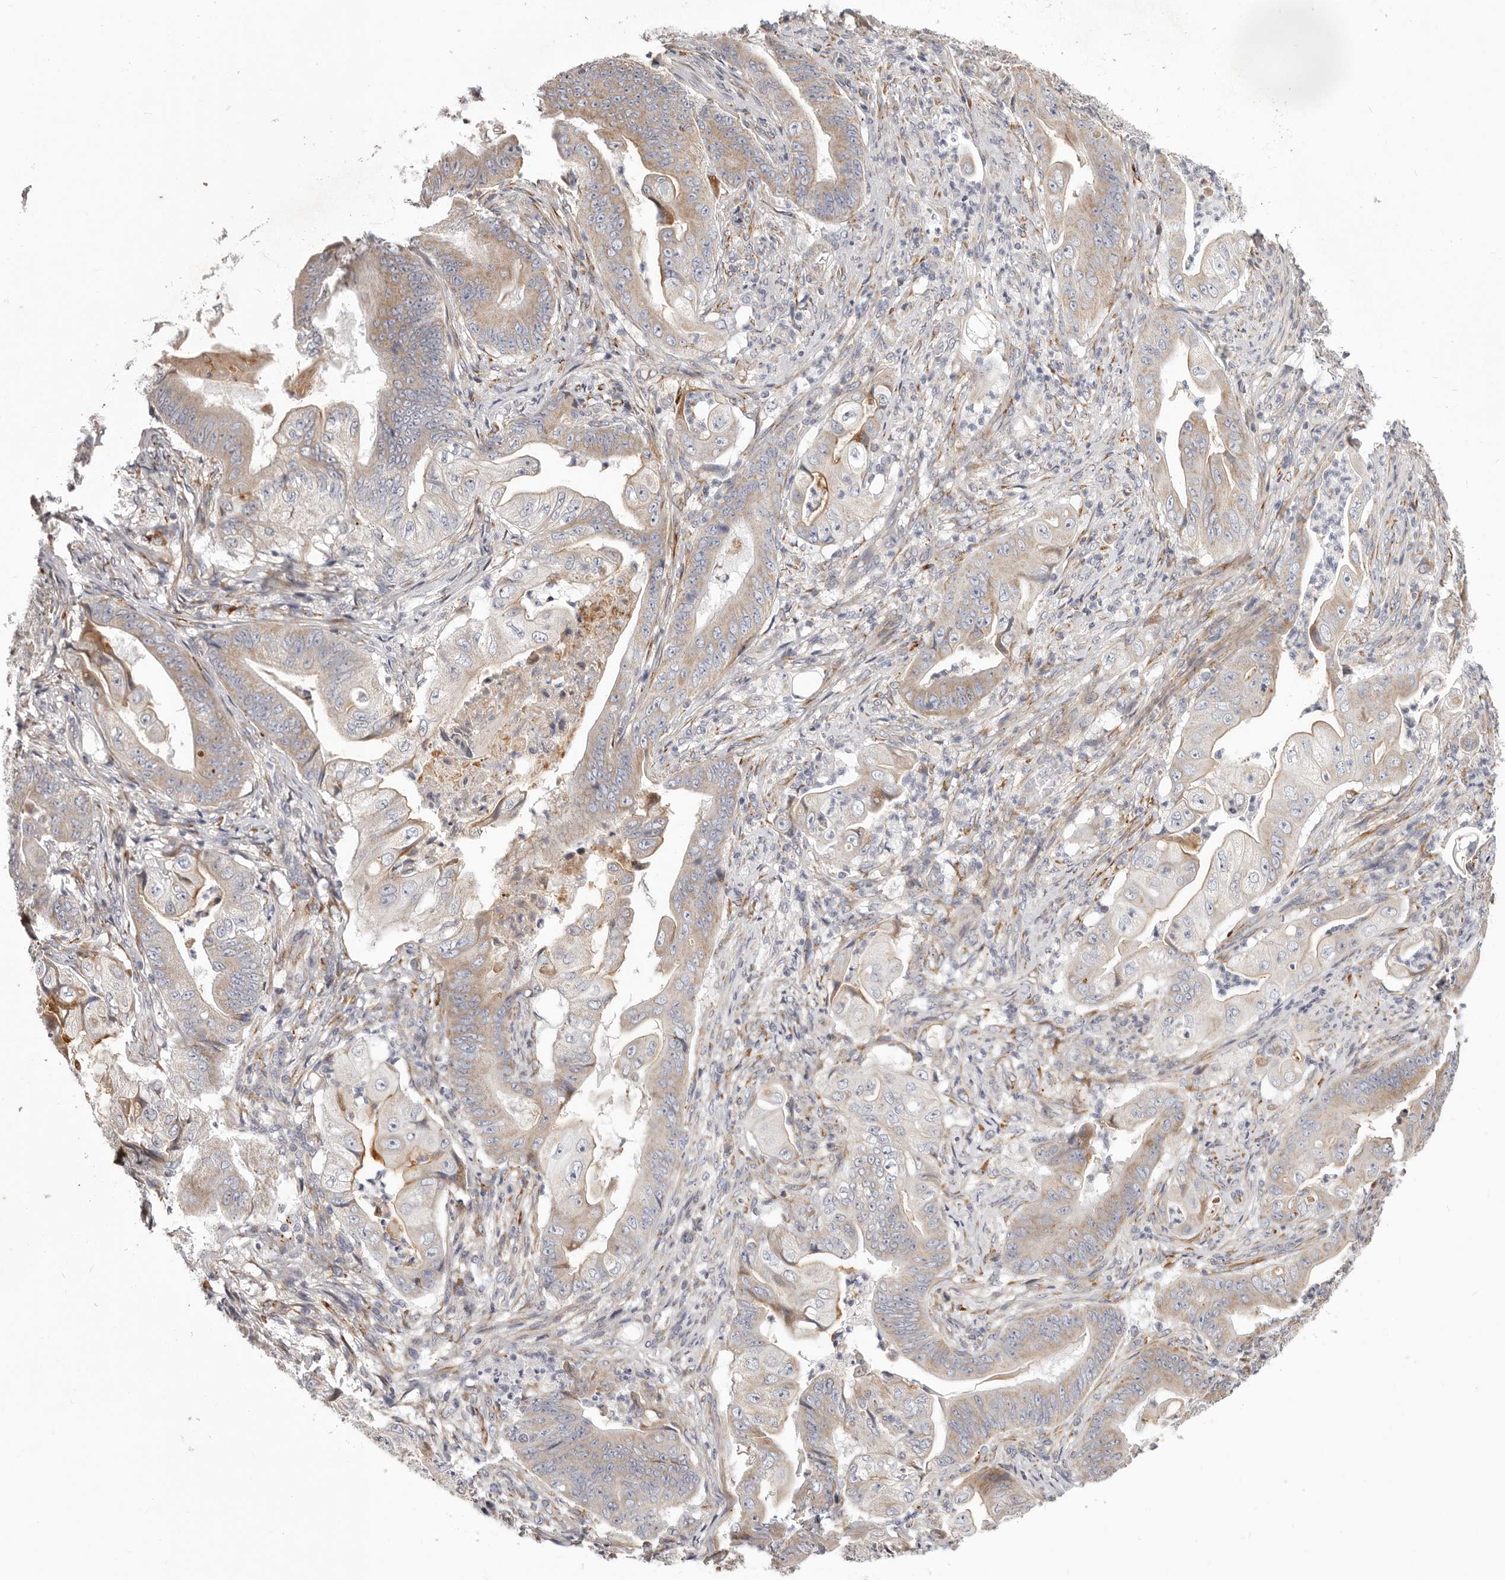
{"staining": {"intensity": "moderate", "quantity": "<25%", "location": "cytoplasmic/membranous"}, "tissue": "stomach cancer", "cell_type": "Tumor cells", "image_type": "cancer", "snomed": [{"axis": "morphology", "description": "Adenocarcinoma, NOS"}, {"axis": "topography", "description": "Stomach"}], "caption": "There is low levels of moderate cytoplasmic/membranous positivity in tumor cells of stomach adenocarcinoma, as demonstrated by immunohistochemical staining (brown color).", "gene": "MRPS10", "patient": {"sex": "female", "age": 73}}